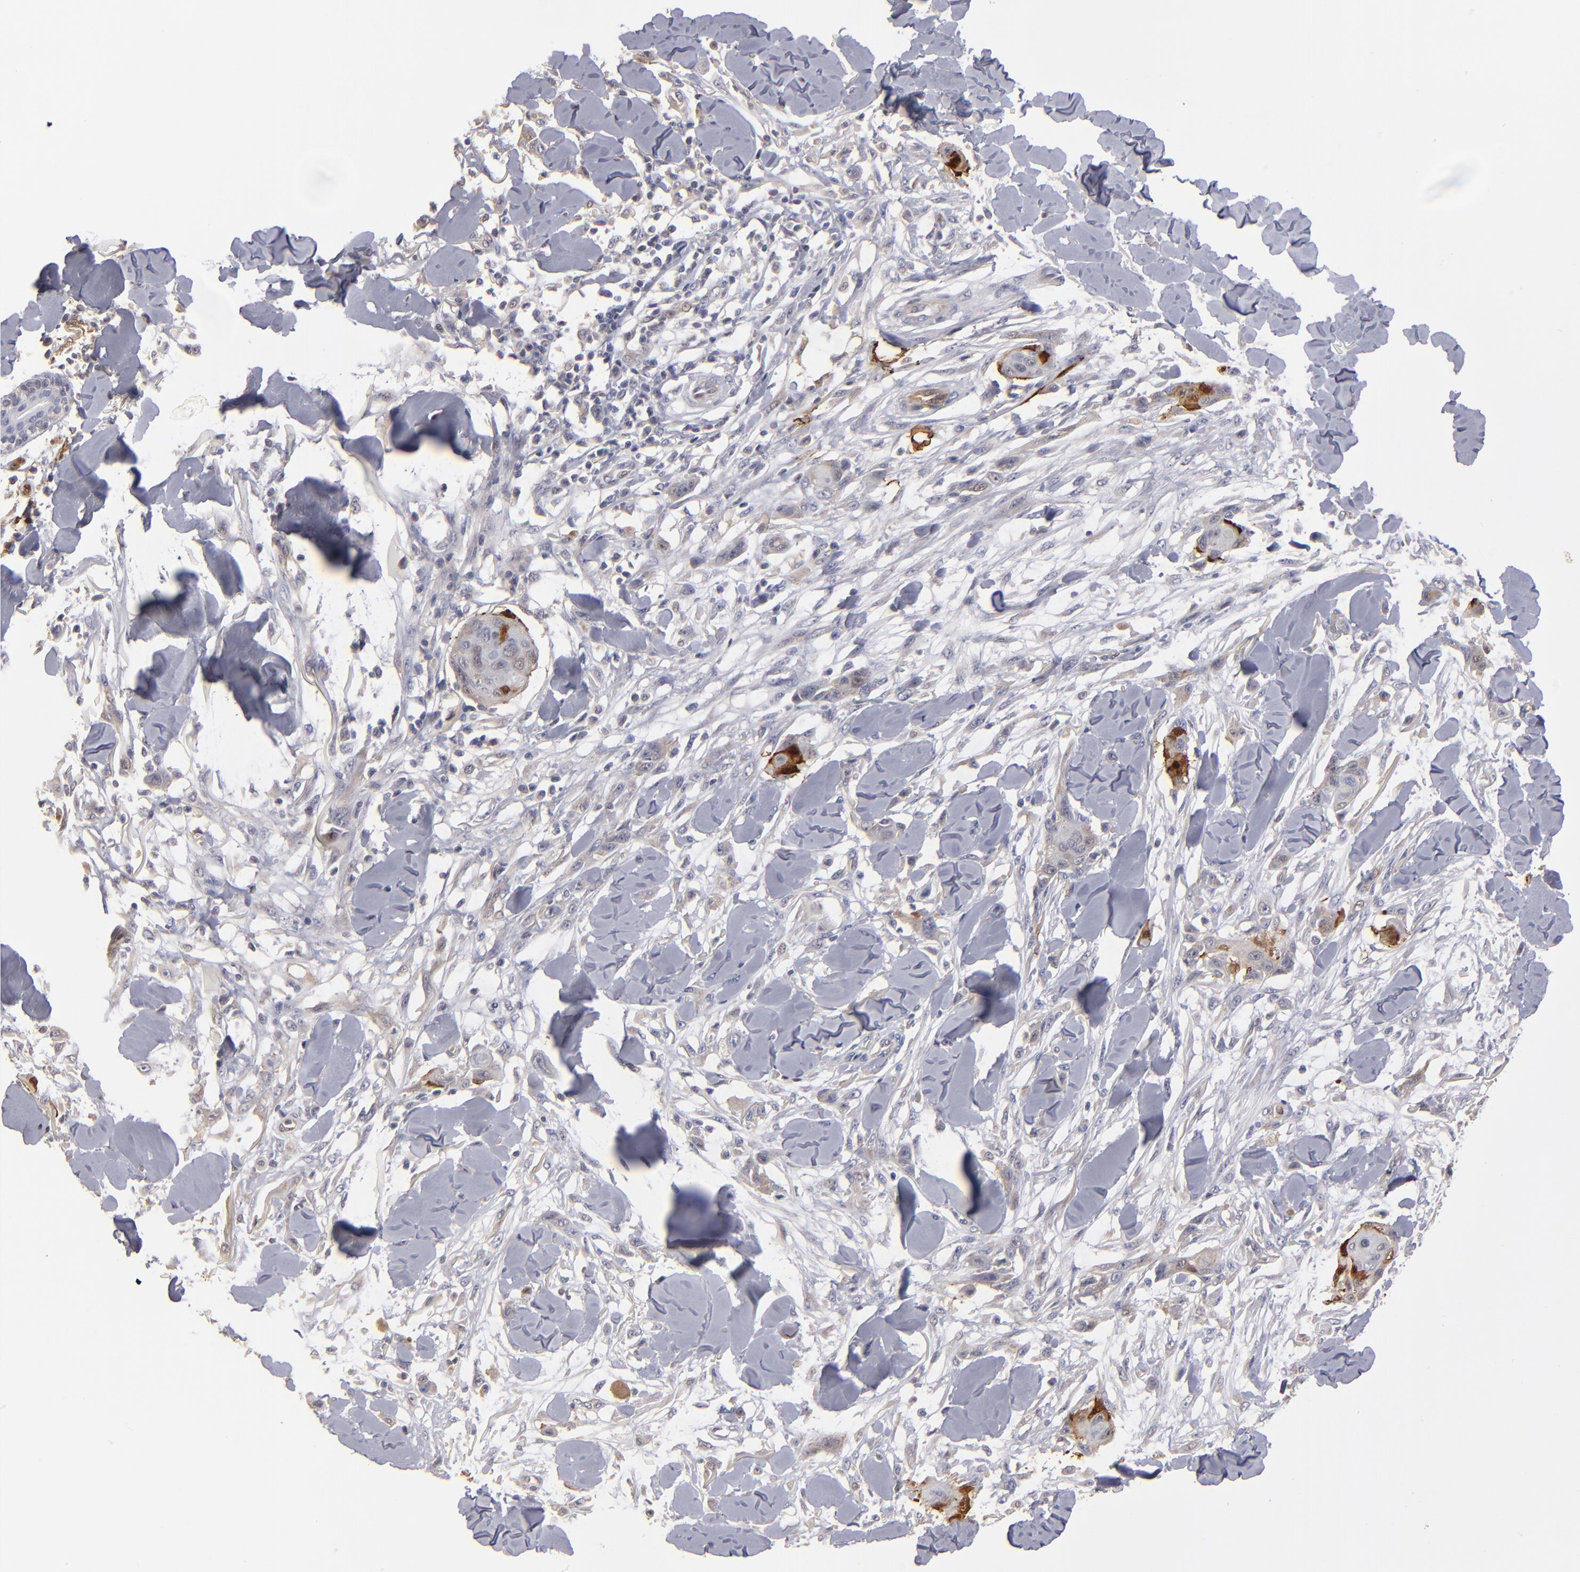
{"staining": {"intensity": "negative", "quantity": "none", "location": "none"}, "tissue": "skin cancer", "cell_type": "Tumor cells", "image_type": "cancer", "snomed": [{"axis": "morphology", "description": "Squamous cell carcinoma, NOS"}, {"axis": "topography", "description": "Skin"}], "caption": "Tumor cells show no significant expression in squamous cell carcinoma (skin).", "gene": "FABP4", "patient": {"sex": "female", "age": 59}}